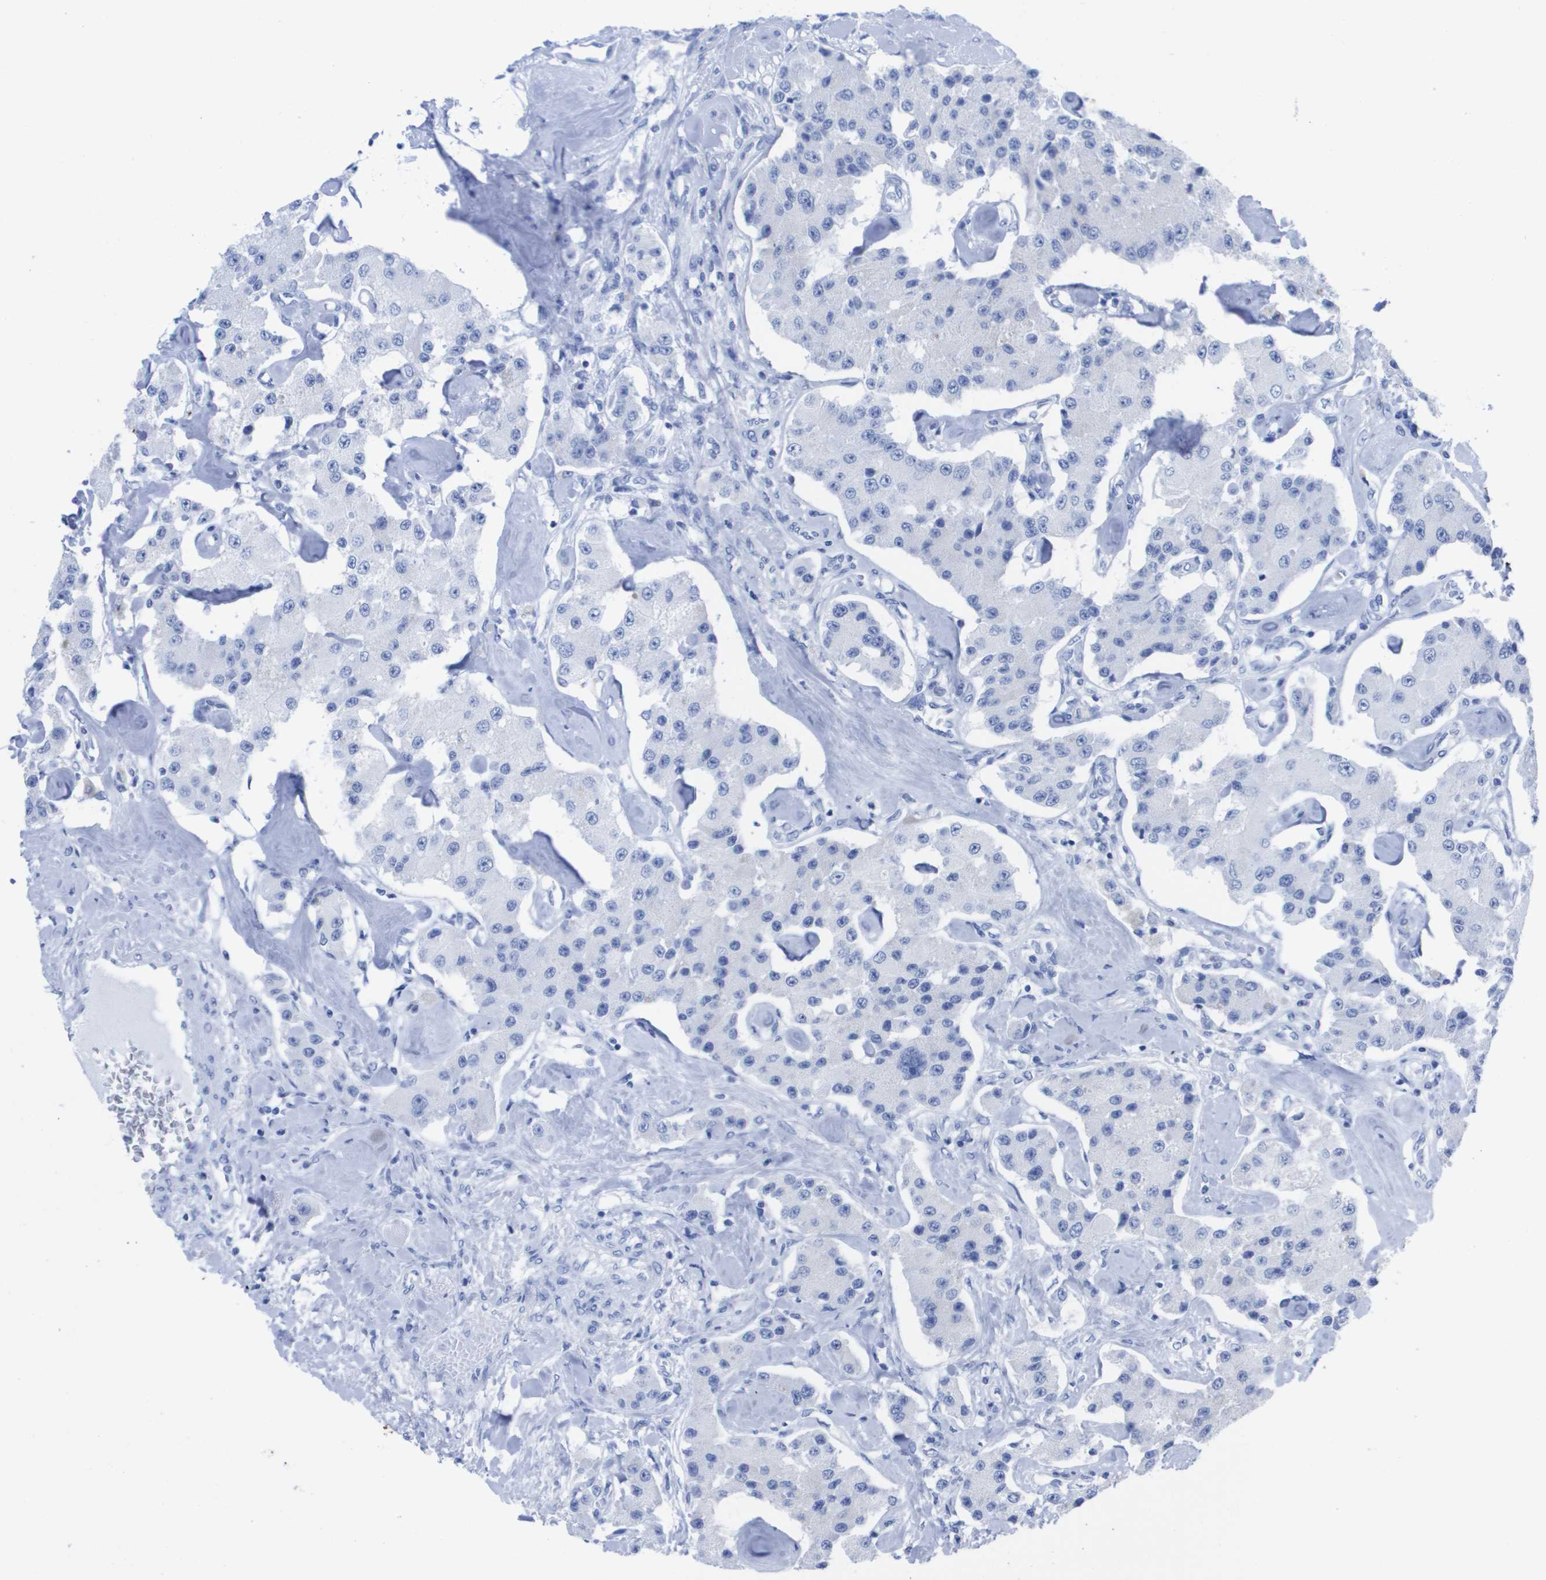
{"staining": {"intensity": "negative", "quantity": "none", "location": "none"}, "tissue": "carcinoid", "cell_type": "Tumor cells", "image_type": "cancer", "snomed": [{"axis": "morphology", "description": "Carcinoid, malignant, NOS"}, {"axis": "topography", "description": "Pancreas"}], "caption": "The micrograph displays no significant positivity in tumor cells of carcinoid (malignant).", "gene": "KCNA3", "patient": {"sex": "male", "age": 41}}